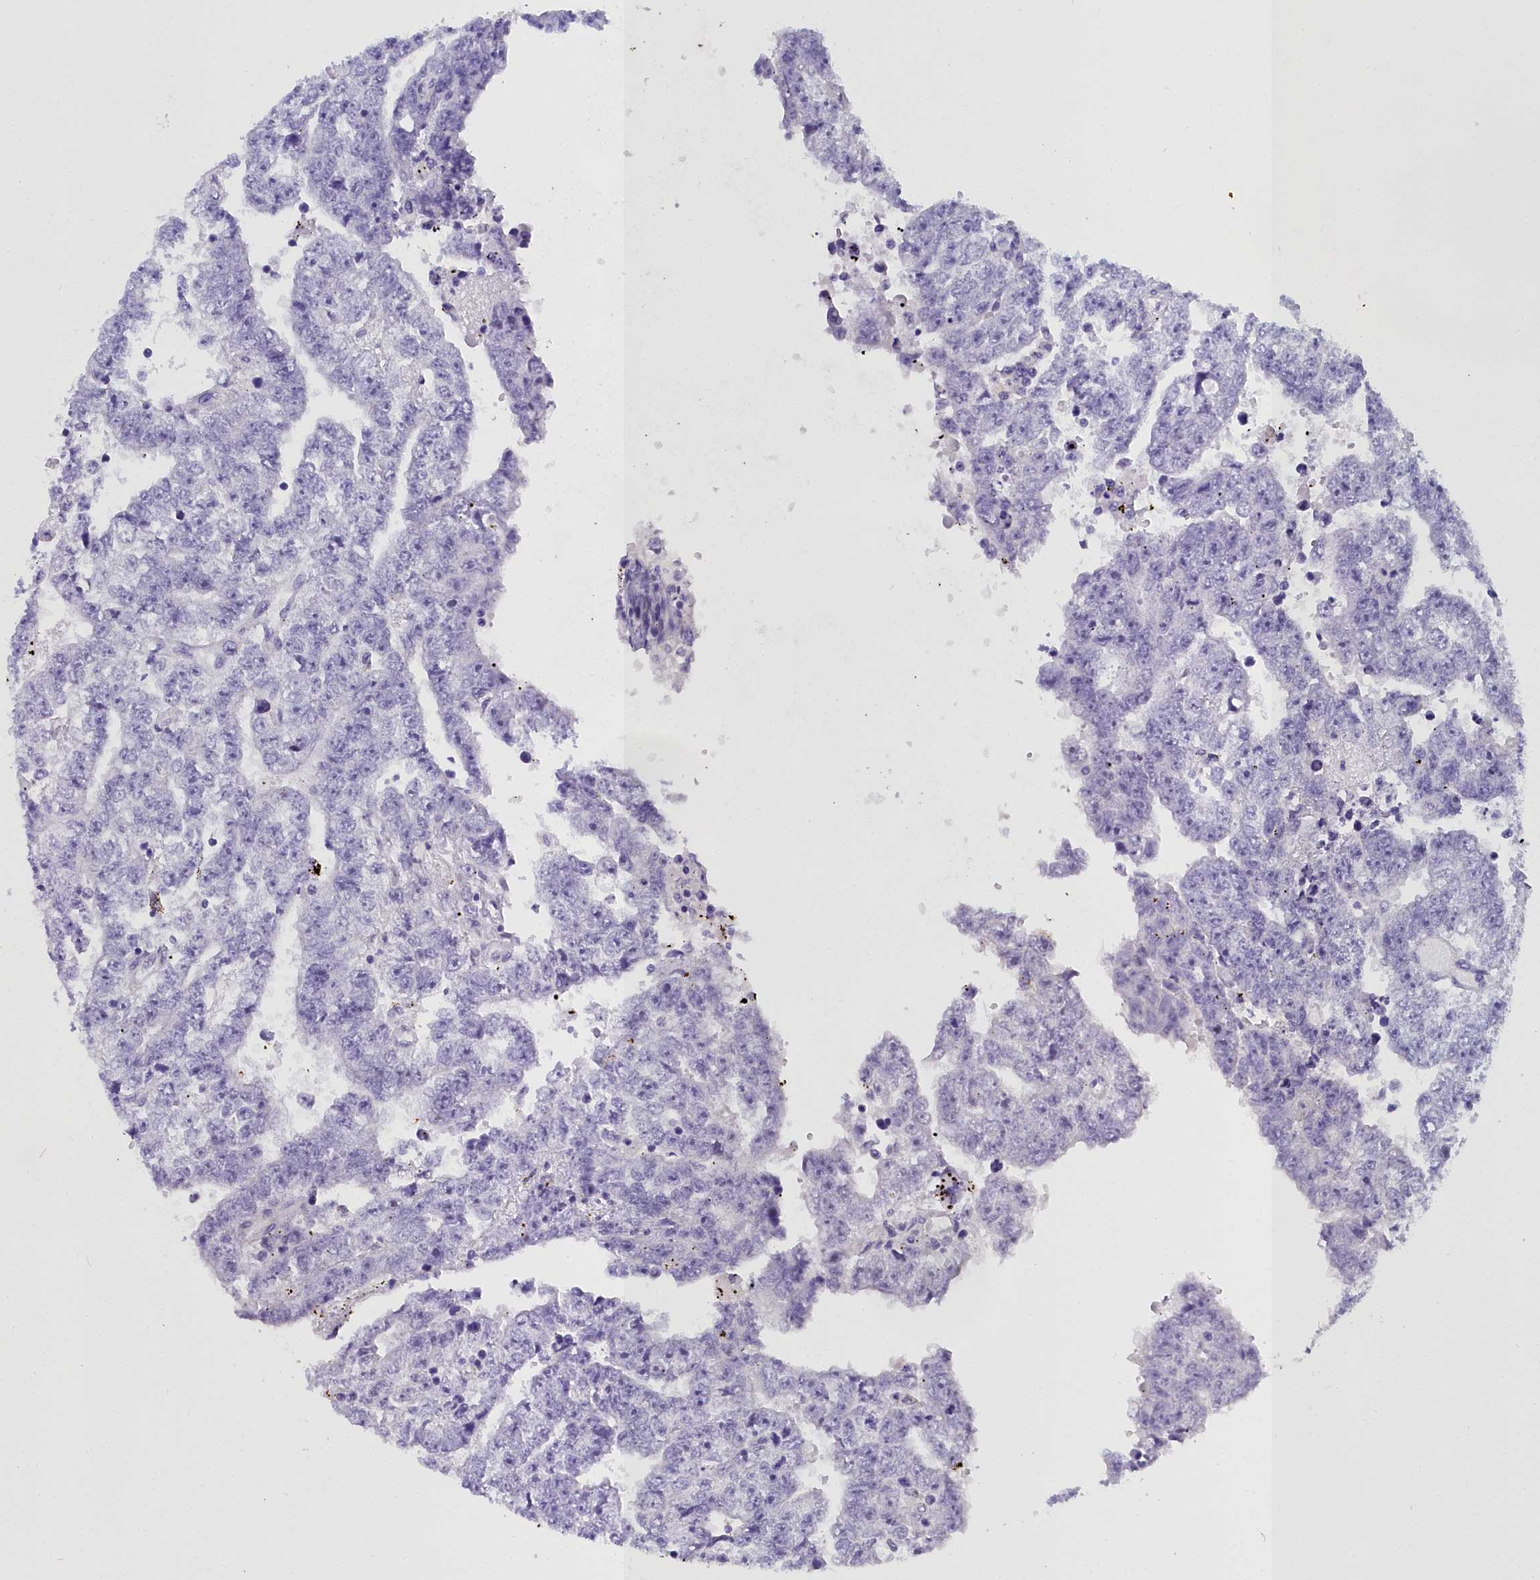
{"staining": {"intensity": "negative", "quantity": "none", "location": "none"}, "tissue": "testis cancer", "cell_type": "Tumor cells", "image_type": "cancer", "snomed": [{"axis": "morphology", "description": "Carcinoma, Embryonal, NOS"}, {"axis": "topography", "description": "Testis"}], "caption": "Tumor cells show no significant expression in testis cancer.", "gene": "TIMM22", "patient": {"sex": "male", "age": 25}}